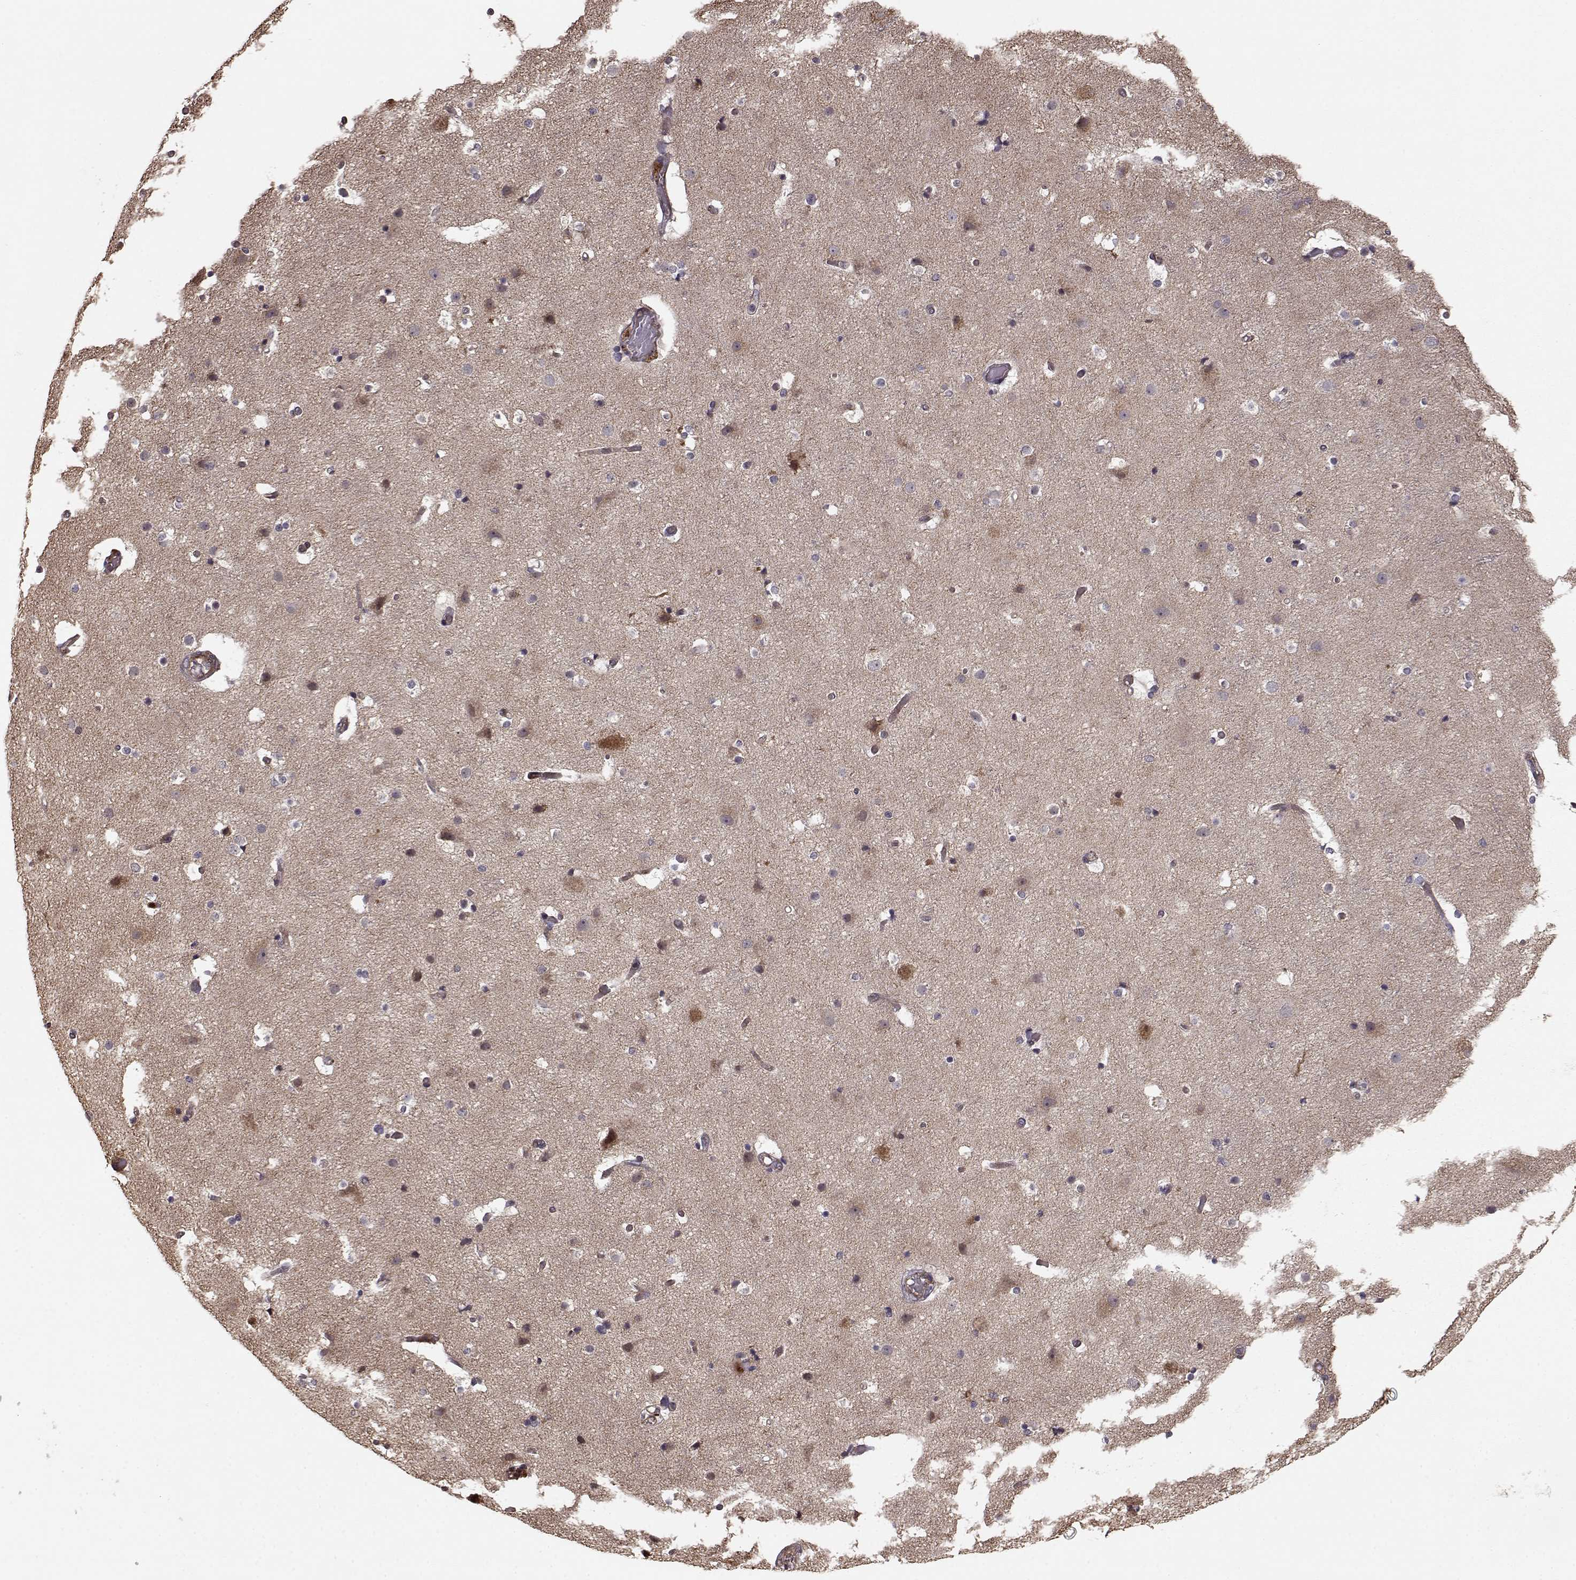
{"staining": {"intensity": "negative", "quantity": "none", "location": "none"}, "tissue": "cerebral cortex", "cell_type": "Endothelial cells", "image_type": "normal", "snomed": [{"axis": "morphology", "description": "Normal tissue, NOS"}, {"axis": "topography", "description": "Cerebral cortex"}], "caption": "Immunohistochemistry micrograph of unremarkable human cerebral cortex stained for a protein (brown), which displays no staining in endothelial cells. (Brightfield microscopy of DAB (3,3'-diaminobenzidine) immunohistochemistry (IHC) at high magnification).", "gene": "BACH2", "patient": {"sex": "female", "age": 52}}